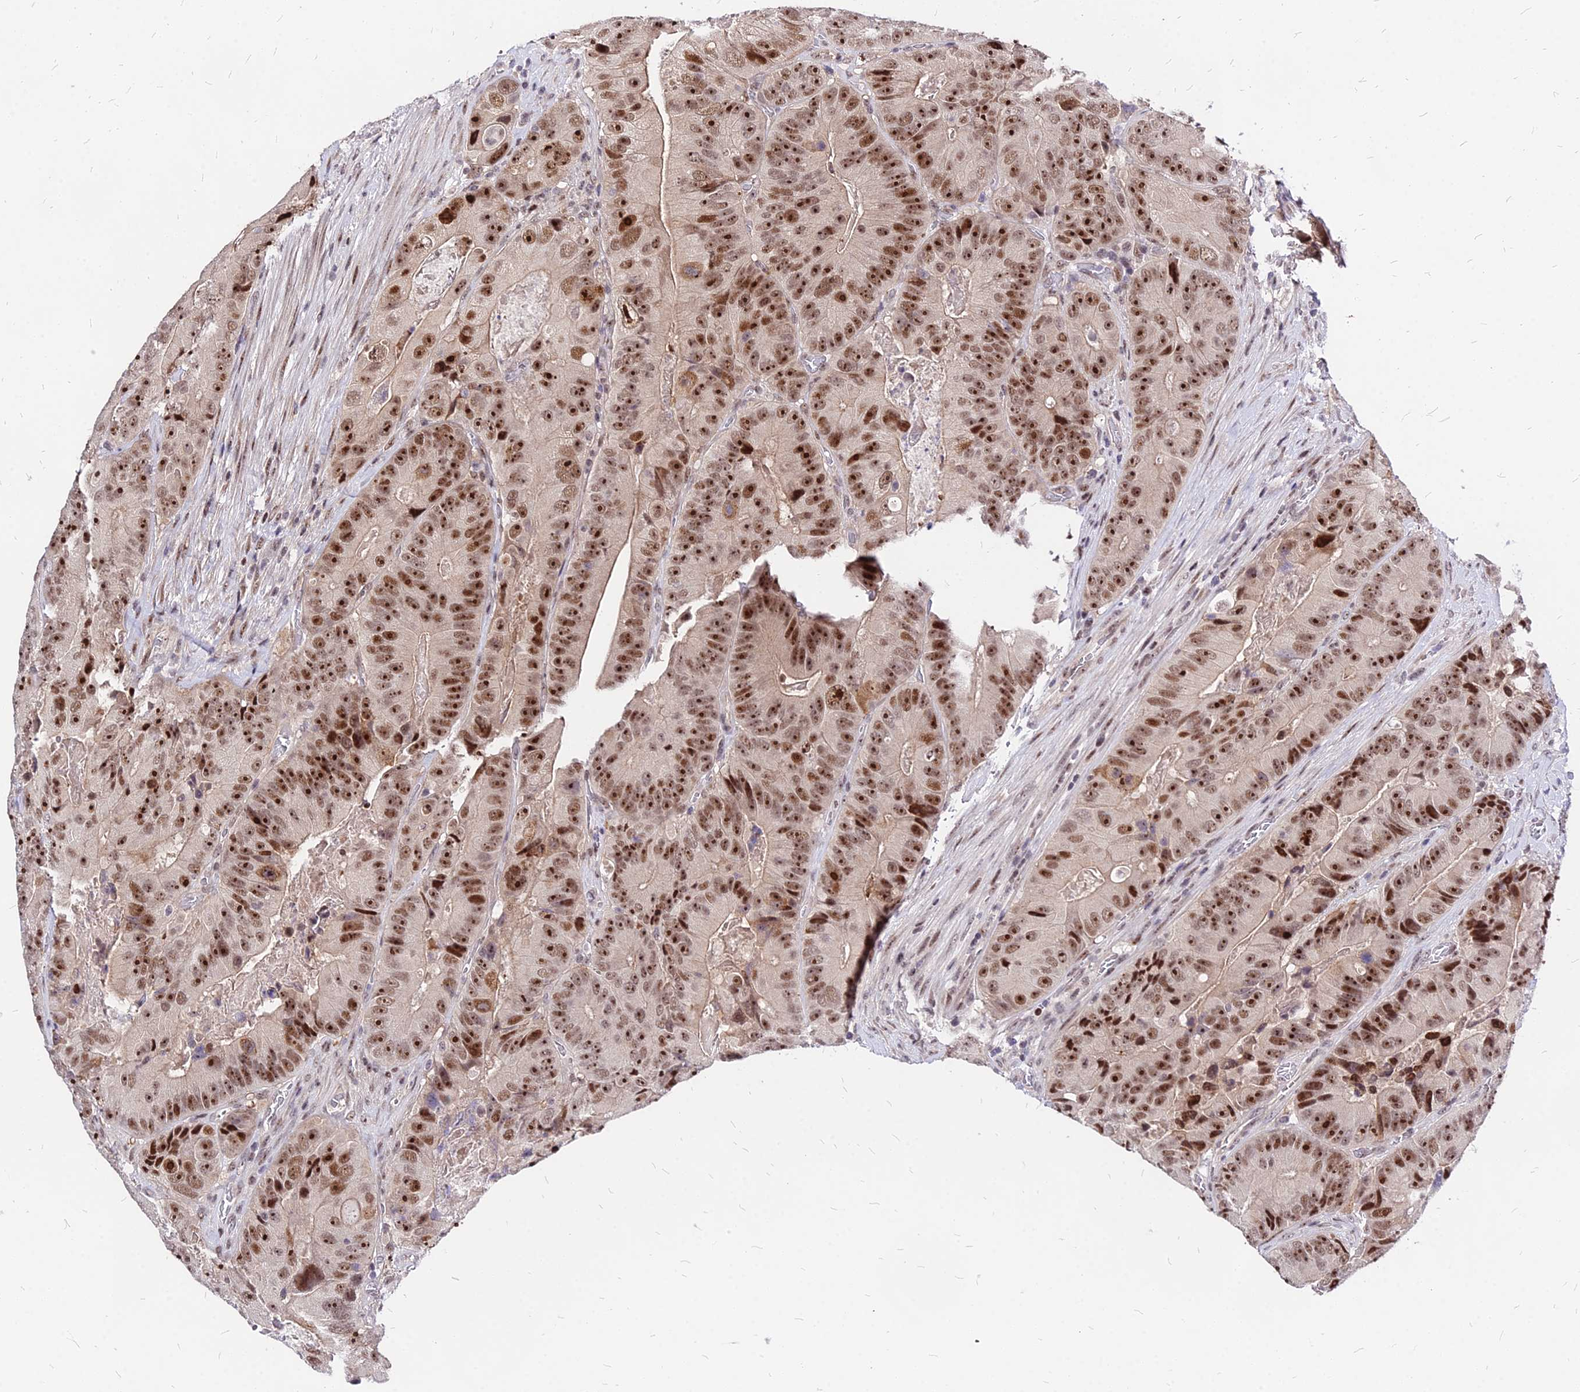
{"staining": {"intensity": "strong", "quantity": ">75%", "location": "nuclear"}, "tissue": "colorectal cancer", "cell_type": "Tumor cells", "image_type": "cancer", "snomed": [{"axis": "morphology", "description": "Adenocarcinoma, NOS"}, {"axis": "topography", "description": "Colon"}], "caption": "Immunohistochemistry (IHC) image of neoplastic tissue: colorectal adenocarcinoma stained using immunohistochemistry (IHC) displays high levels of strong protein expression localized specifically in the nuclear of tumor cells, appearing as a nuclear brown color.", "gene": "DDX55", "patient": {"sex": "female", "age": 86}}